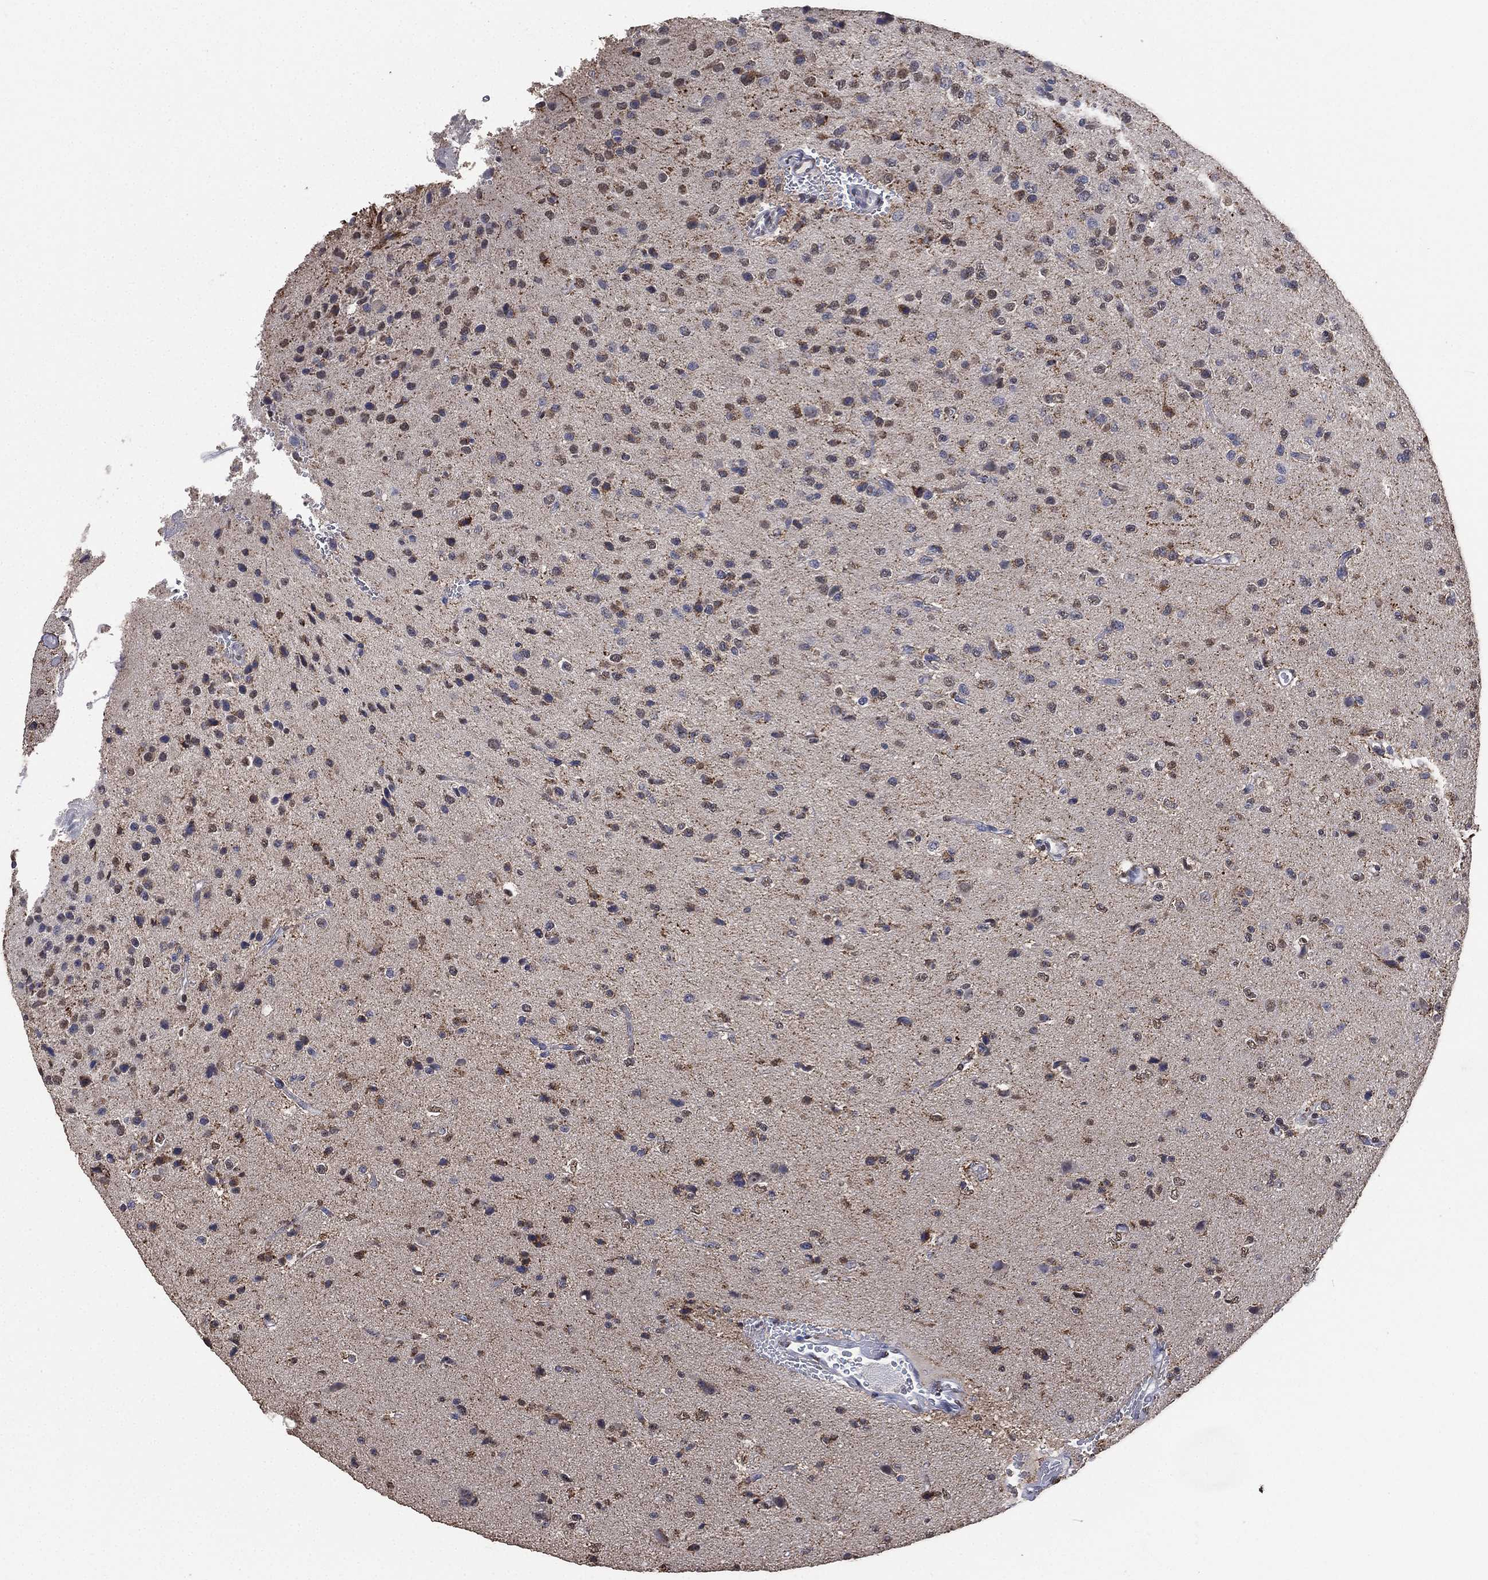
{"staining": {"intensity": "weak", "quantity": "<25%", "location": "nuclear"}, "tissue": "glioma", "cell_type": "Tumor cells", "image_type": "cancer", "snomed": [{"axis": "morphology", "description": "Glioma, malignant, Low grade"}, {"axis": "topography", "description": "Brain"}], "caption": "Tumor cells are negative for brown protein staining in malignant glioma (low-grade).", "gene": "ALDH7A1", "patient": {"sex": "male", "age": 41}}